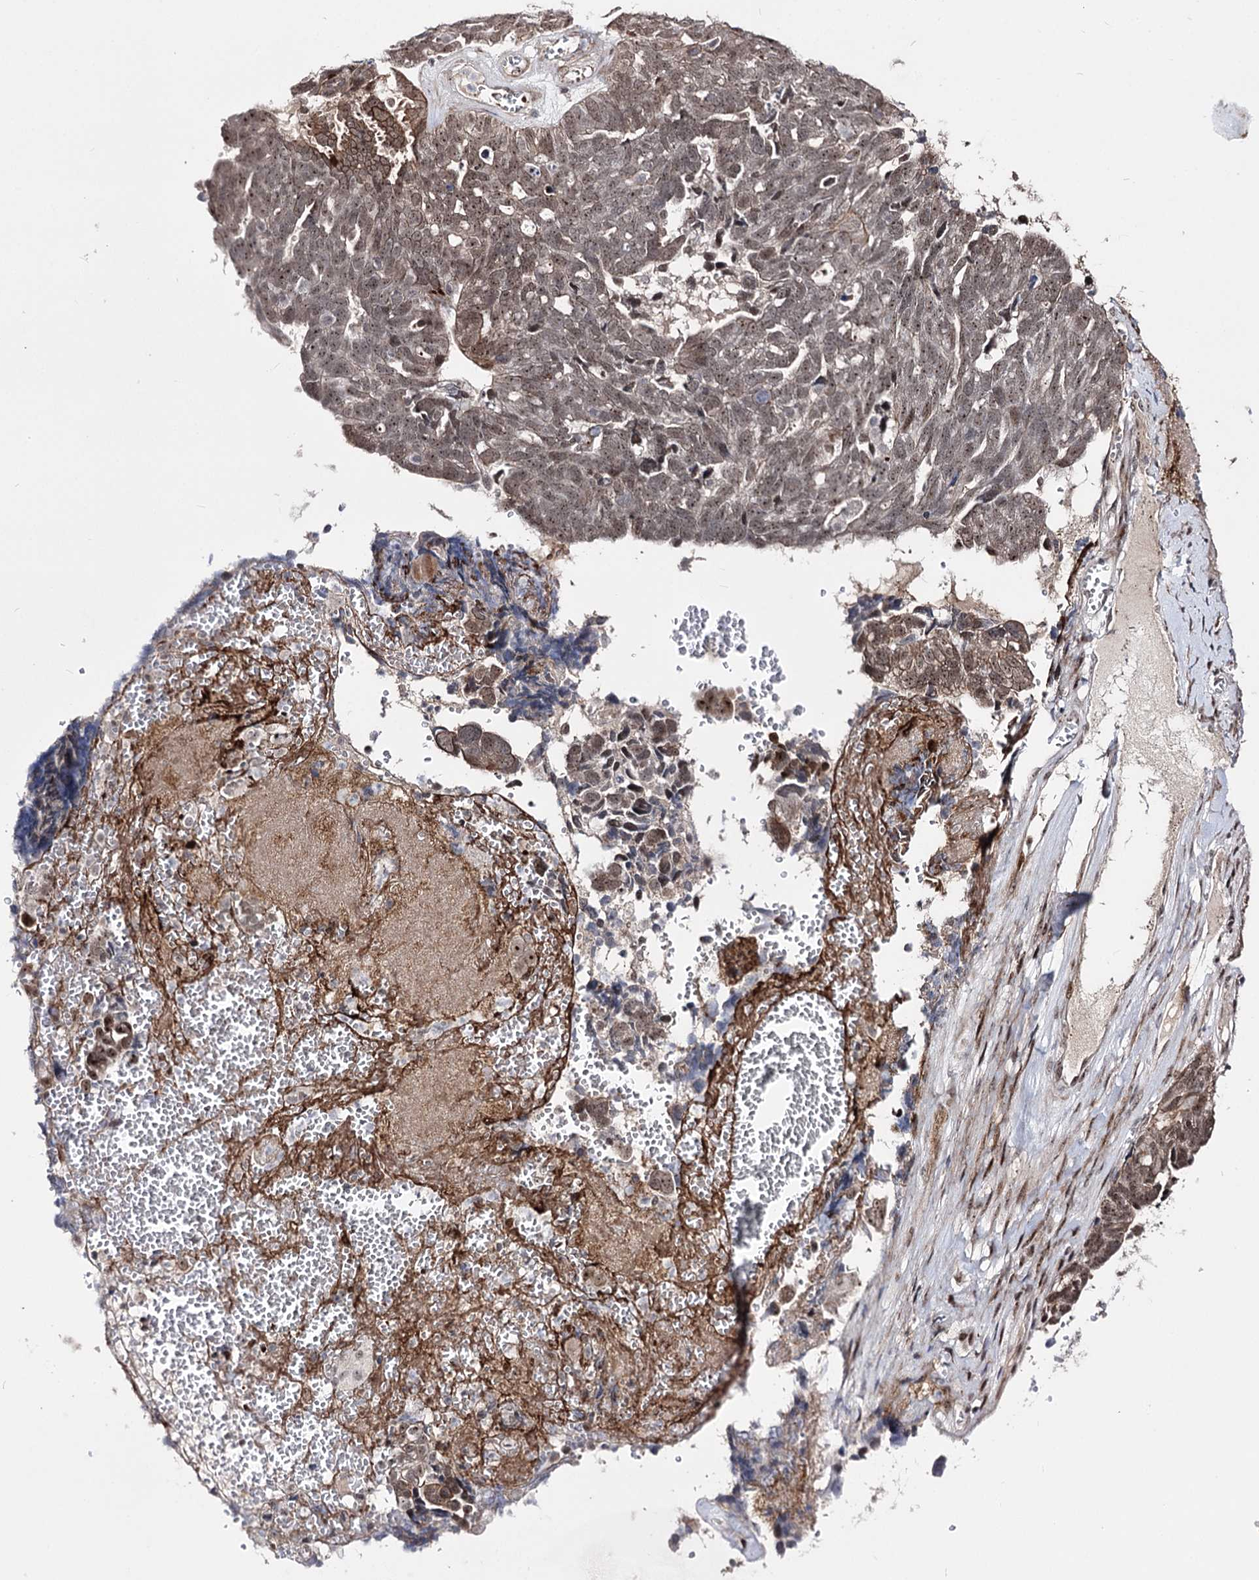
{"staining": {"intensity": "weak", "quantity": ">75%", "location": "nuclear"}, "tissue": "ovarian cancer", "cell_type": "Tumor cells", "image_type": "cancer", "snomed": [{"axis": "morphology", "description": "Cystadenocarcinoma, serous, NOS"}, {"axis": "topography", "description": "Ovary"}], "caption": "An immunohistochemistry (IHC) photomicrograph of tumor tissue is shown. Protein staining in brown shows weak nuclear positivity in ovarian cancer (serous cystadenocarcinoma) within tumor cells.", "gene": "STOX1", "patient": {"sex": "female", "age": 79}}